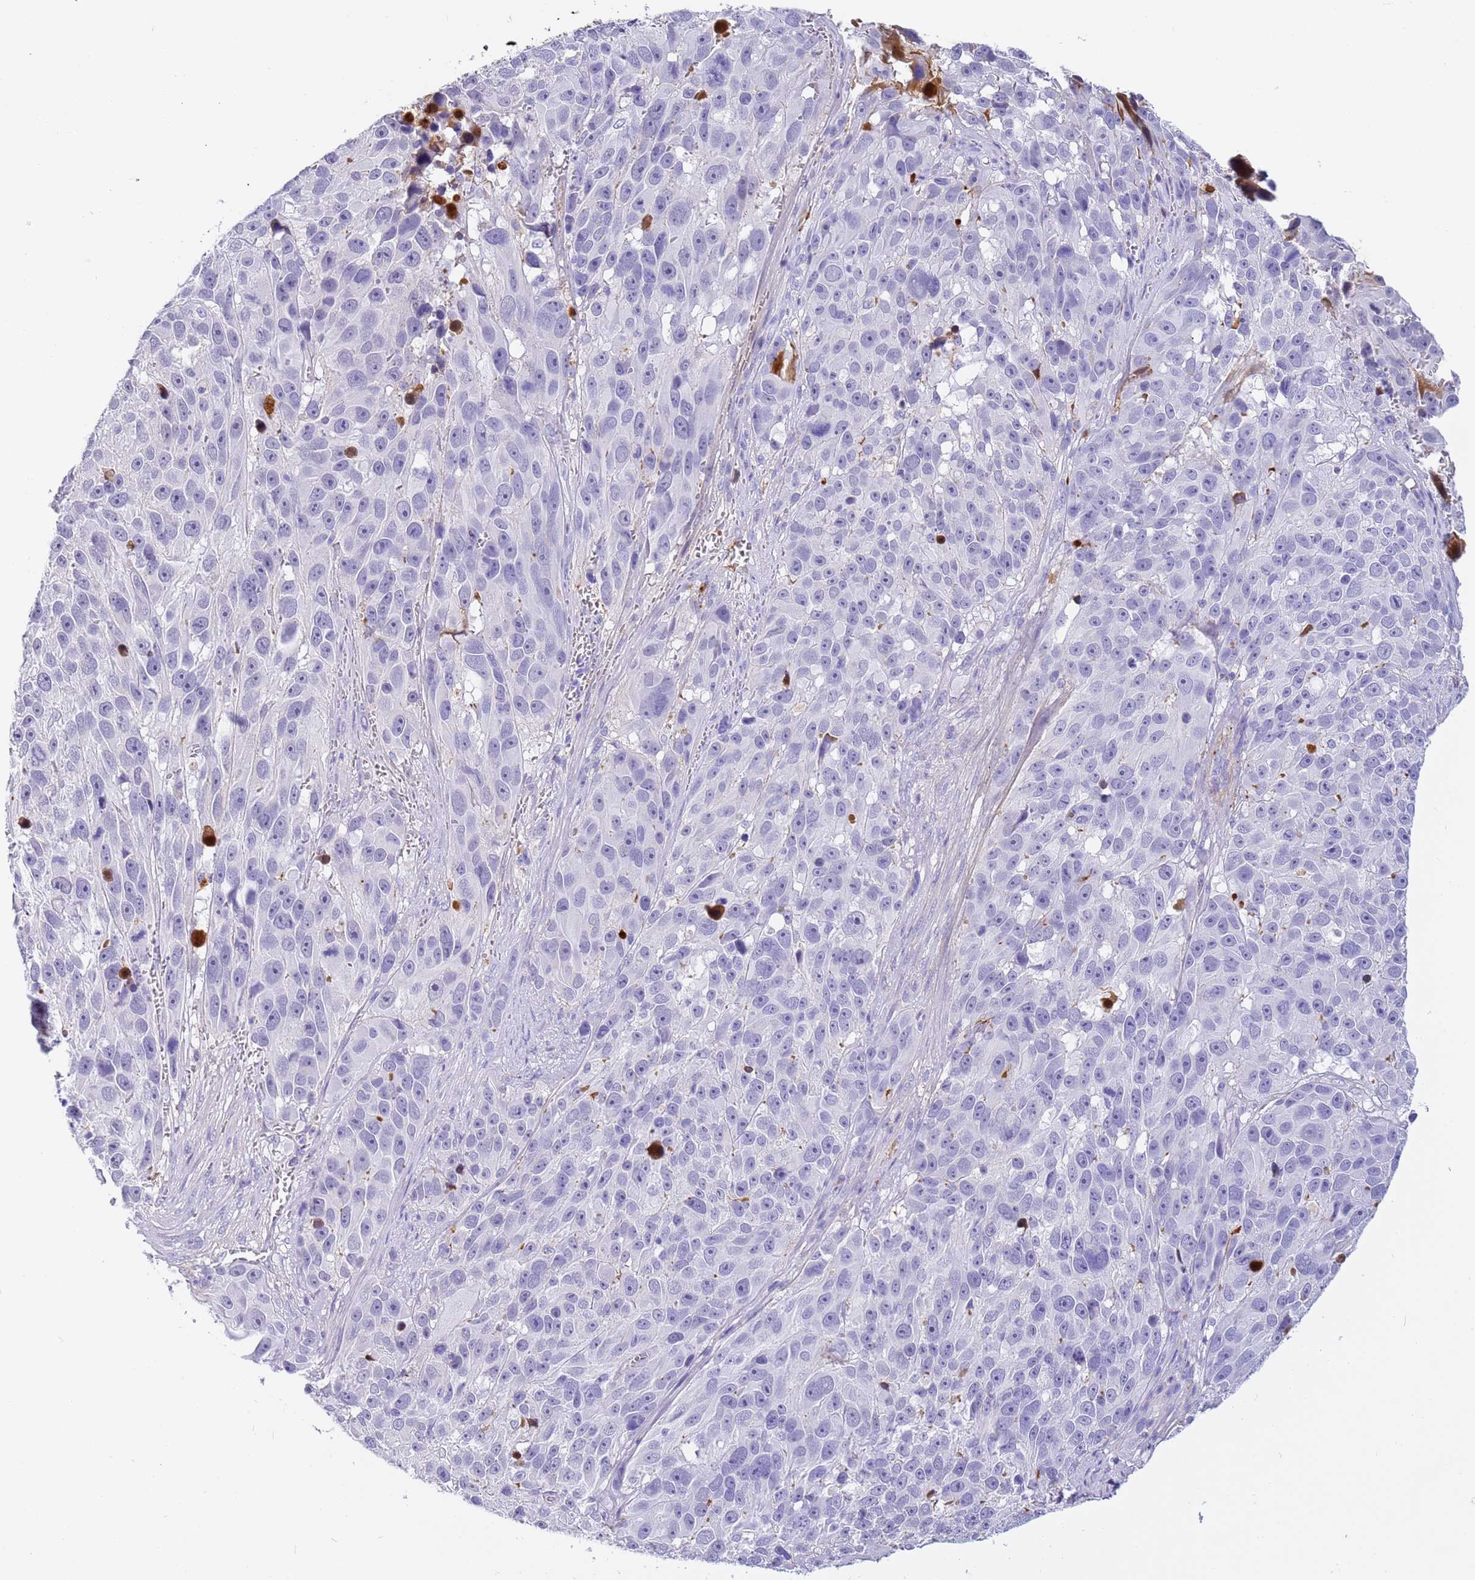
{"staining": {"intensity": "negative", "quantity": "none", "location": "none"}, "tissue": "melanoma", "cell_type": "Tumor cells", "image_type": "cancer", "snomed": [{"axis": "morphology", "description": "Malignant melanoma, NOS"}, {"axis": "topography", "description": "Skin"}], "caption": "Immunohistochemistry (IHC) photomicrograph of human melanoma stained for a protein (brown), which shows no positivity in tumor cells.", "gene": "CFHR2", "patient": {"sex": "male", "age": 84}}